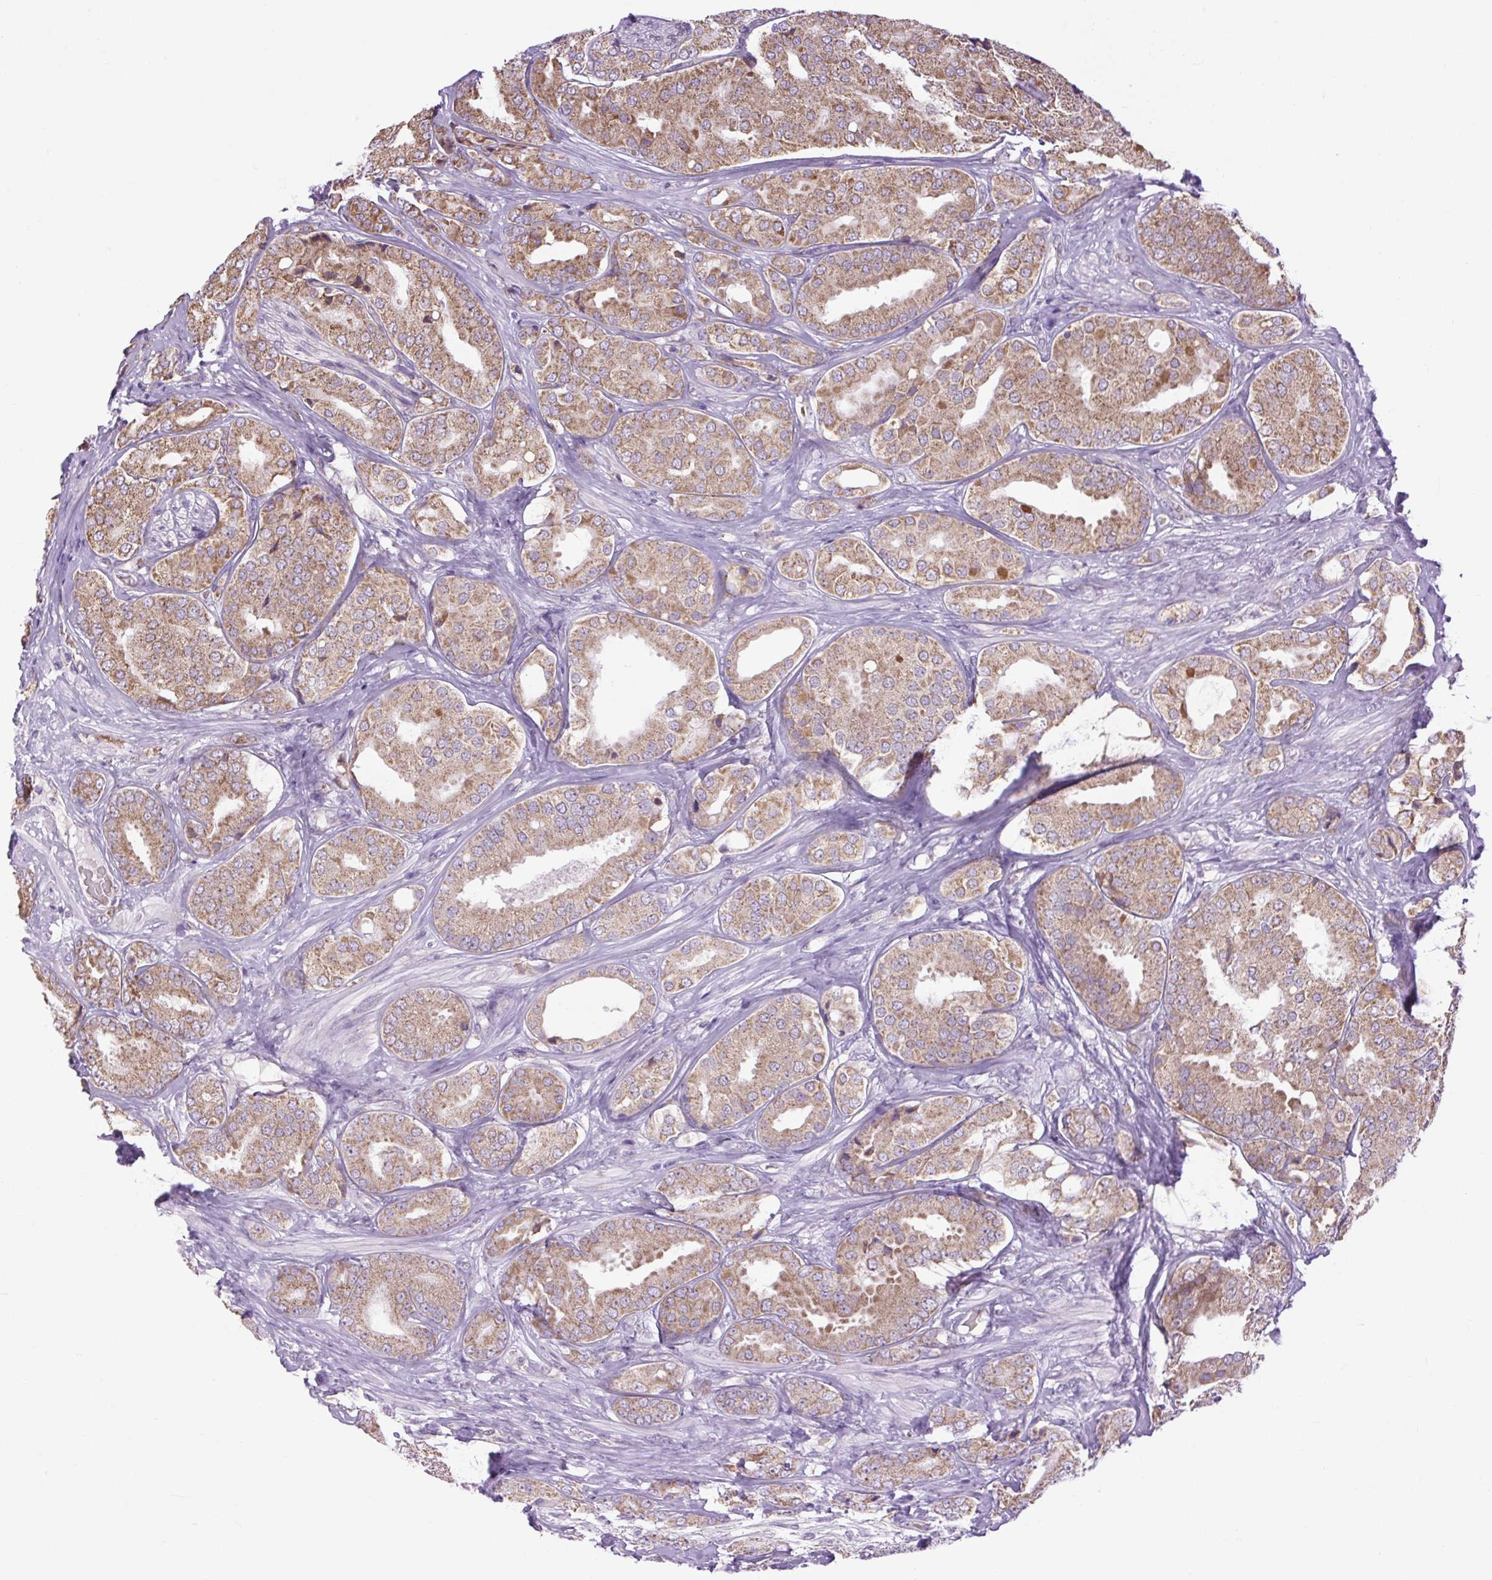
{"staining": {"intensity": "moderate", "quantity": ">75%", "location": "cytoplasmic/membranous"}, "tissue": "prostate cancer", "cell_type": "Tumor cells", "image_type": "cancer", "snomed": [{"axis": "morphology", "description": "Adenocarcinoma, High grade"}, {"axis": "topography", "description": "Prostate"}], "caption": "Tumor cells show medium levels of moderate cytoplasmic/membranous staining in approximately >75% of cells in human prostate cancer (high-grade adenocarcinoma). The protein of interest is shown in brown color, while the nuclei are stained blue.", "gene": "SCO2", "patient": {"sex": "male", "age": 63}}